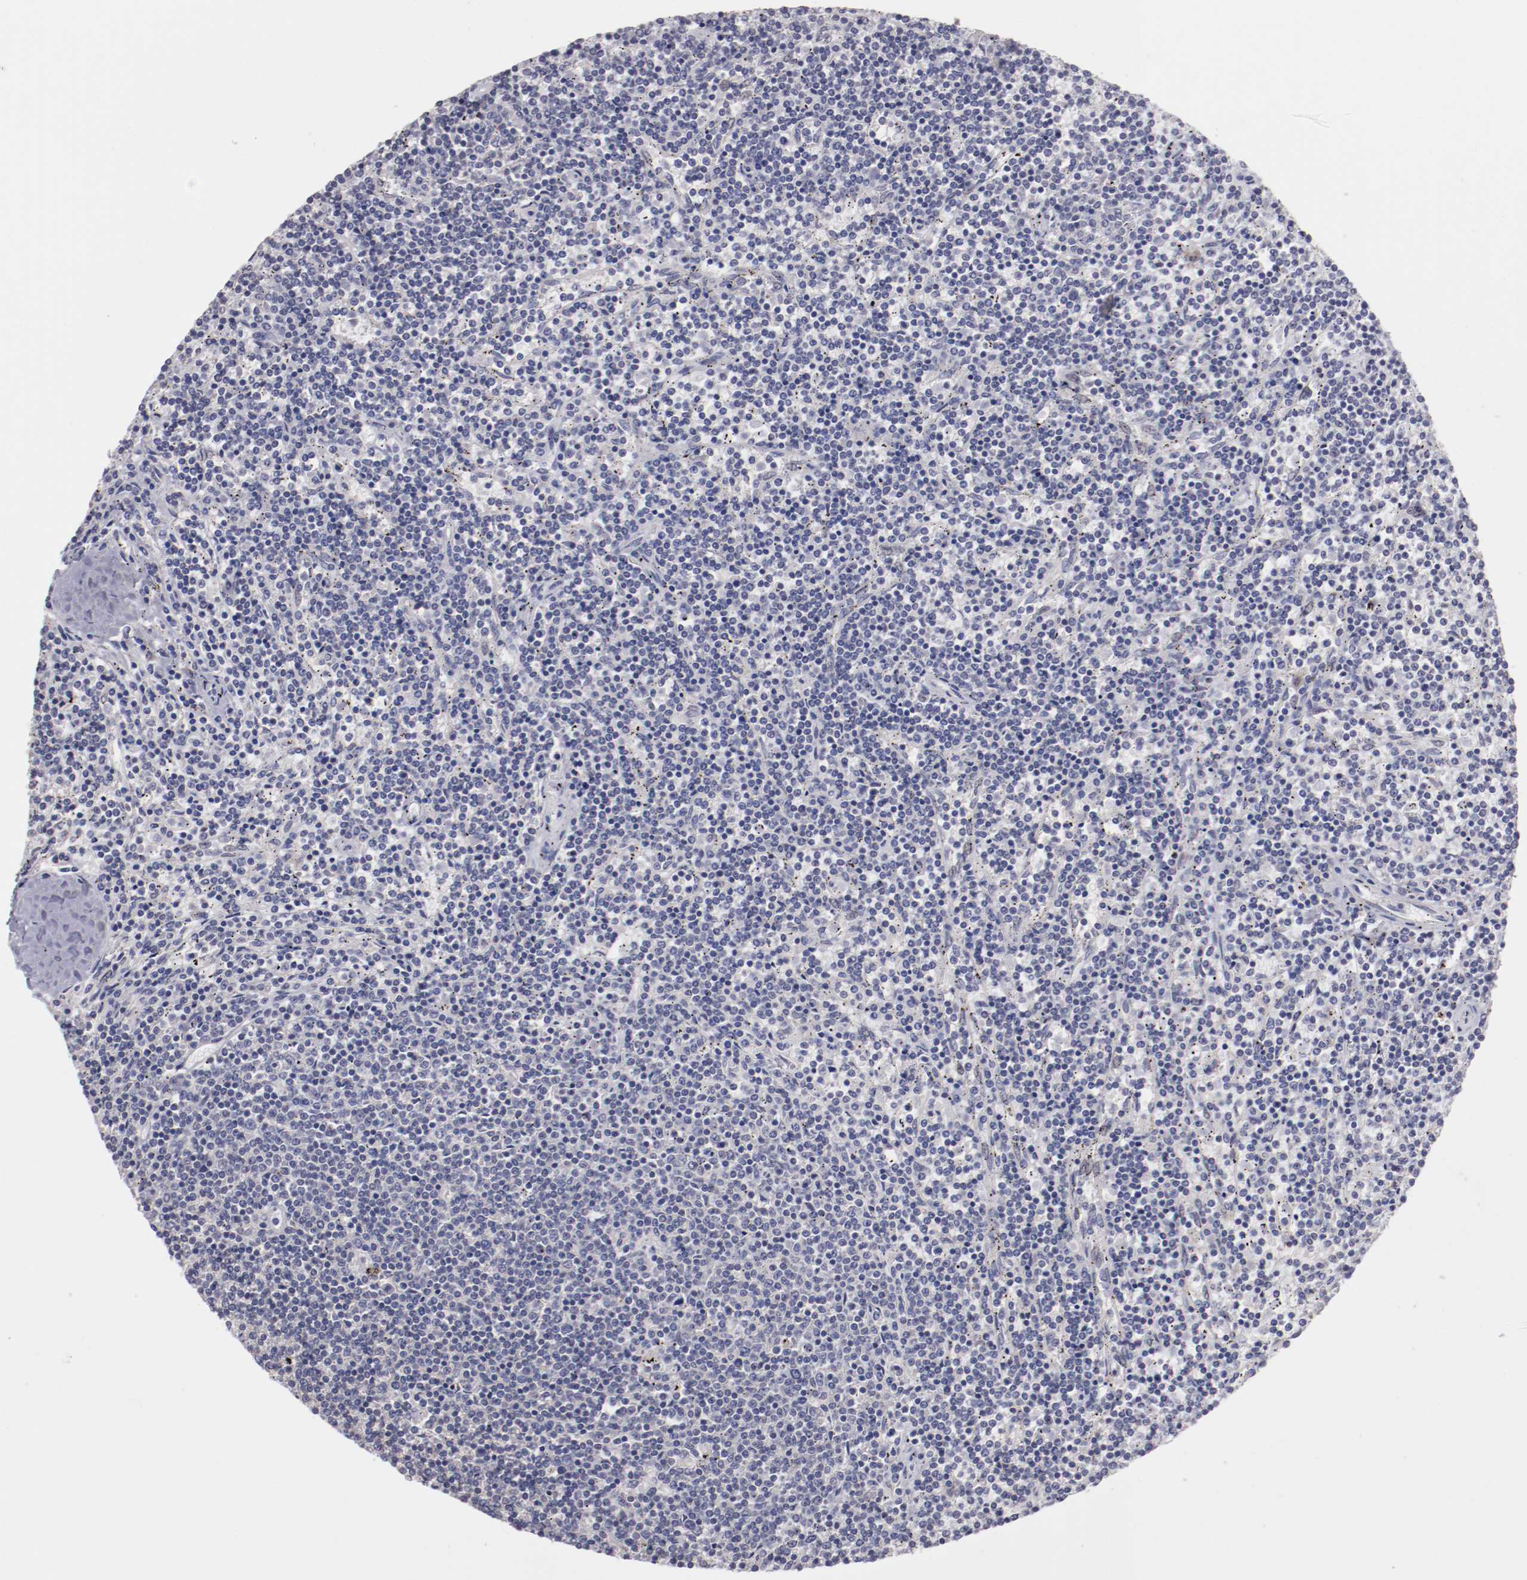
{"staining": {"intensity": "negative", "quantity": "none", "location": "none"}, "tissue": "lymphoma", "cell_type": "Tumor cells", "image_type": "cancer", "snomed": [{"axis": "morphology", "description": "Malignant lymphoma, non-Hodgkin's type, Low grade"}, {"axis": "topography", "description": "Spleen"}], "caption": "Image shows no significant protein positivity in tumor cells of malignant lymphoma, non-Hodgkin's type (low-grade). (DAB (3,3'-diaminobenzidine) immunohistochemistry, high magnification).", "gene": "NRXN3", "patient": {"sex": "female", "age": 50}}